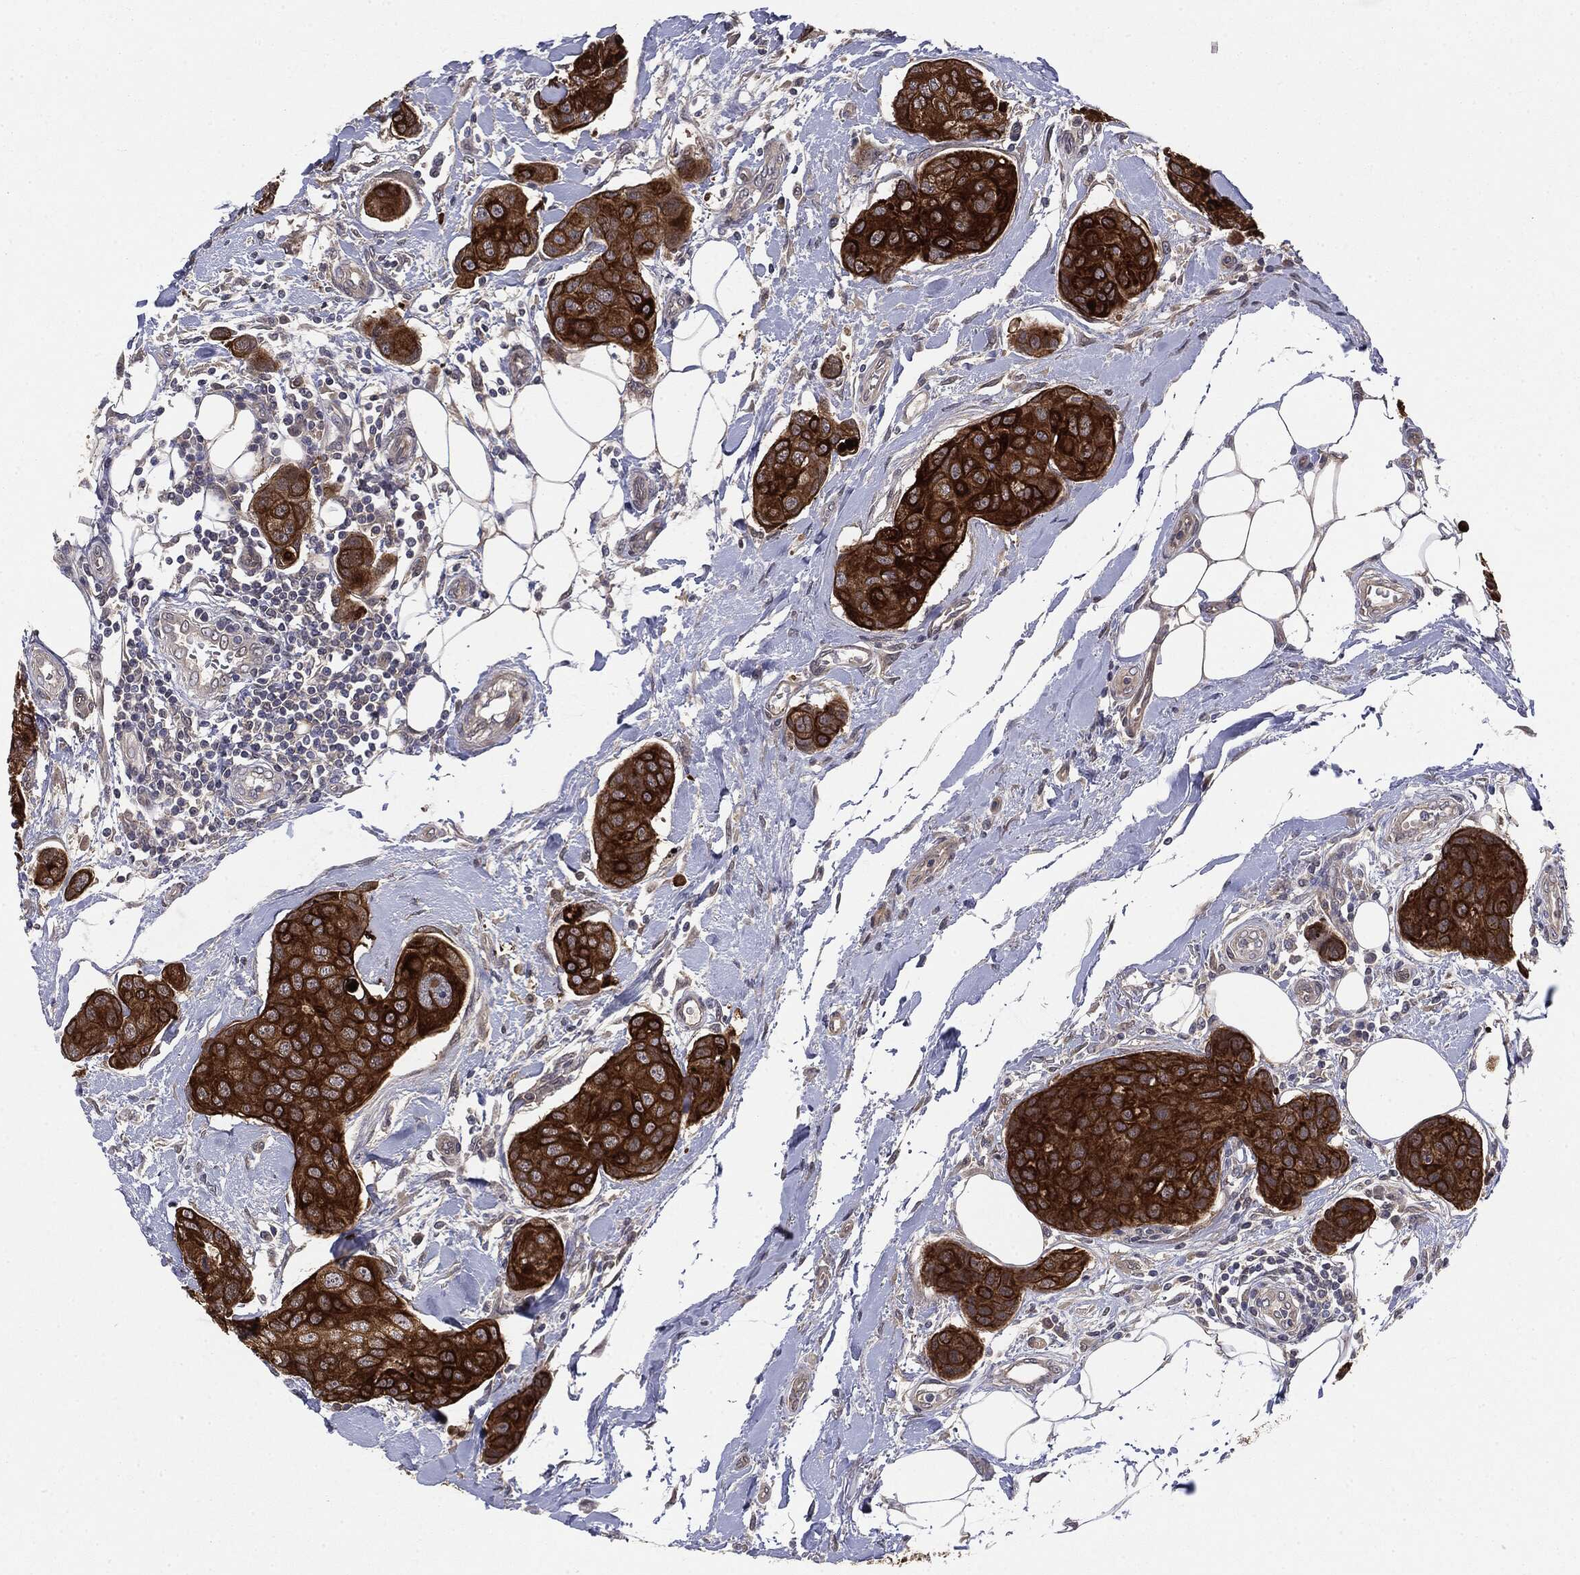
{"staining": {"intensity": "strong", "quantity": ">75%", "location": "cytoplasmic/membranous"}, "tissue": "breast cancer", "cell_type": "Tumor cells", "image_type": "cancer", "snomed": [{"axis": "morphology", "description": "Duct carcinoma"}, {"axis": "topography", "description": "Breast"}, {"axis": "topography", "description": "Lymph node"}], "caption": "An IHC histopathology image of tumor tissue is shown. Protein staining in brown highlights strong cytoplasmic/membranous positivity in breast cancer (infiltrating ductal carcinoma) within tumor cells.", "gene": "KRT7", "patient": {"sex": "female", "age": 80}}